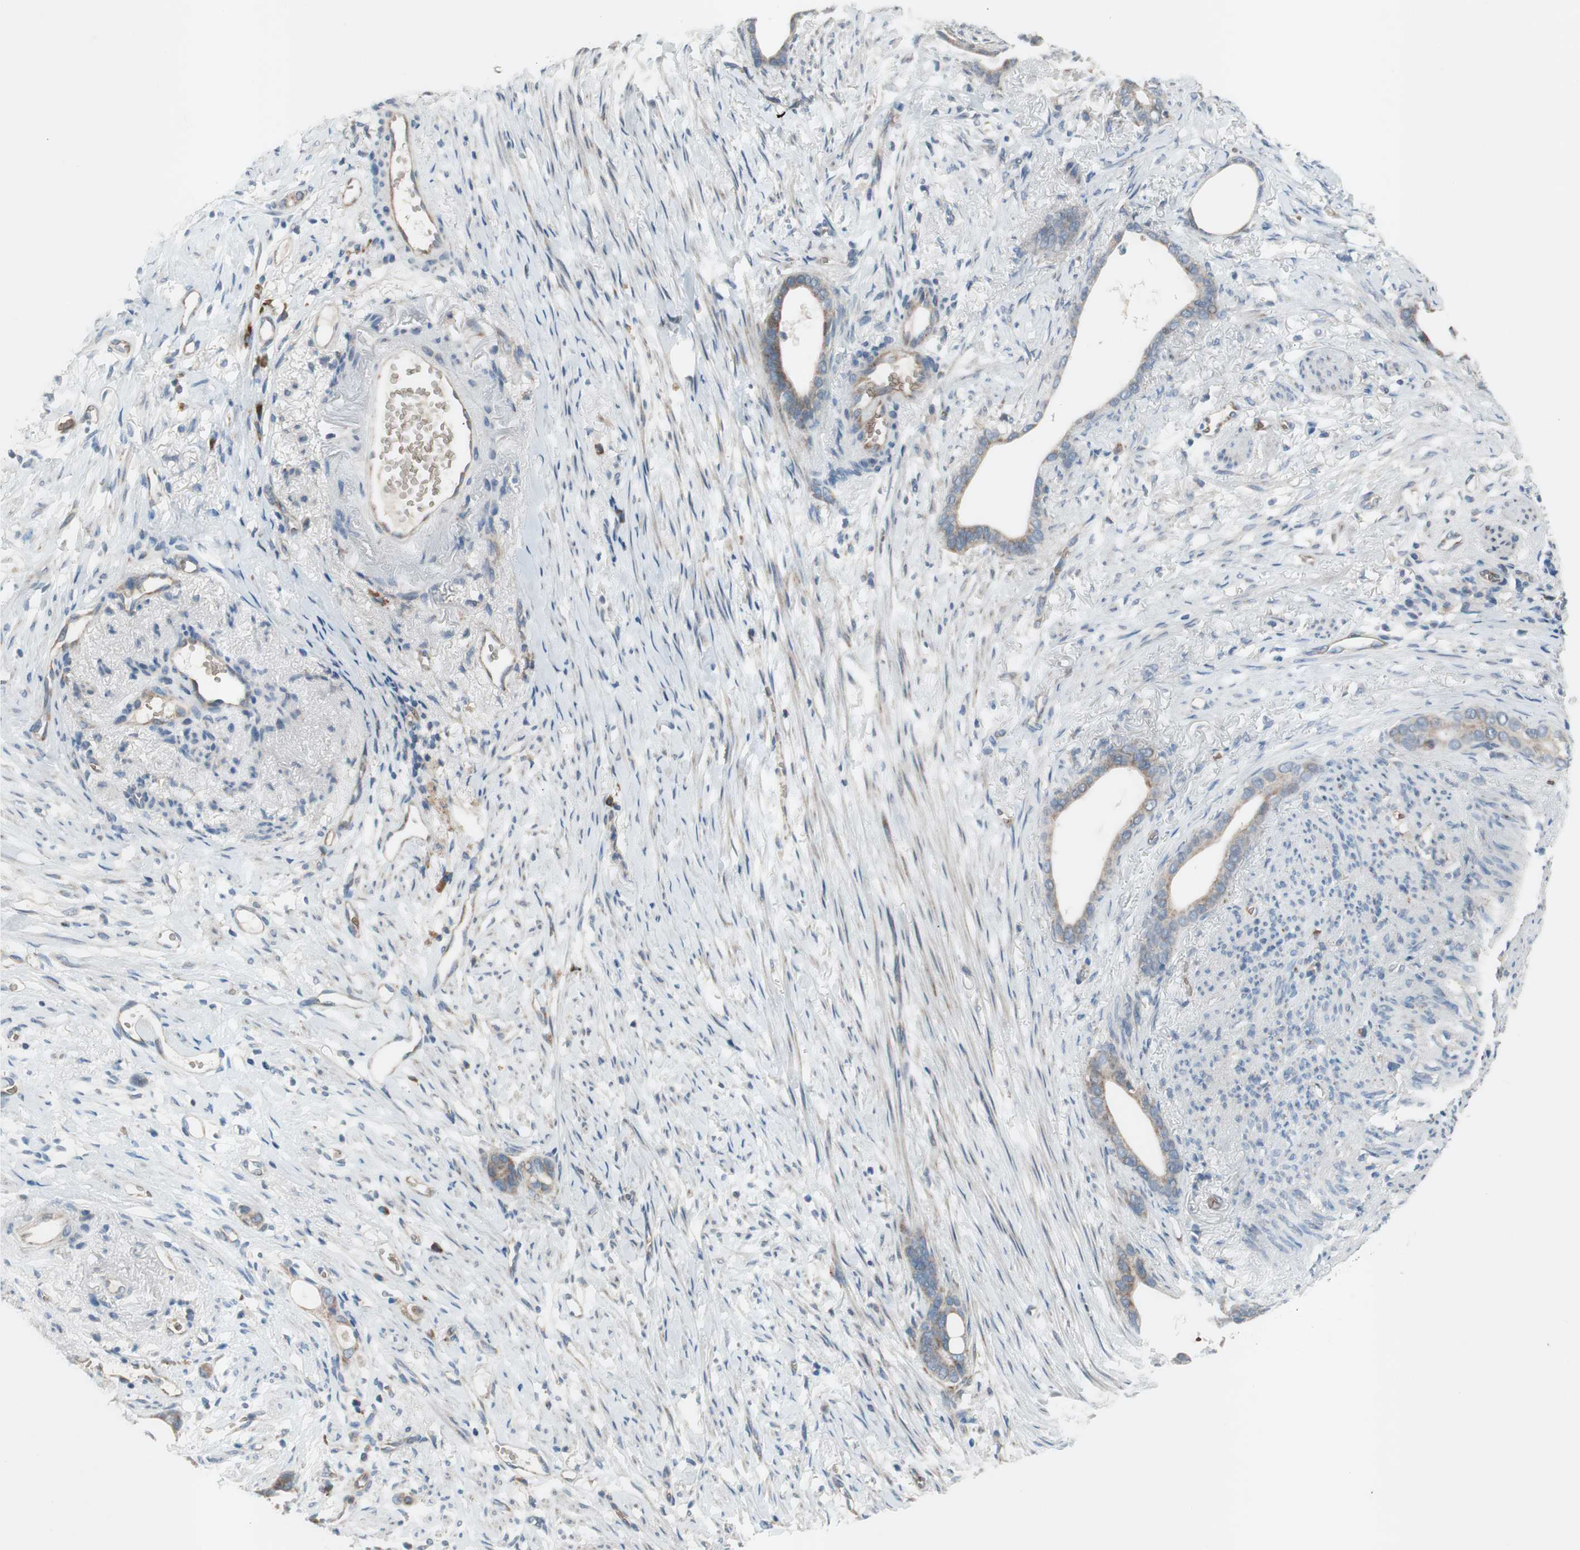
{"staining": {"intensity": "moderate", "quantity": "25%-75%", "location": "cytoplasmic/membranous"}, "tissue": "stomach cancer", "cell_type": "Tumor cells", "image_type": "cancer", "snomed": [{"axis": "morphology", "description": "Adenocarcinoma, NOS"}, {"axis": "topography", "description": "Stomach"}], "caption": "There is medium levels of moderate cytoplasmic/membranous positivity in tumor cells of stomach cancer (adenocarcinoma), as demonstrated by immunohistochemical staining (brown color).", "gene": "GYPC", "patient": {"sex": "female", "age": 75}}